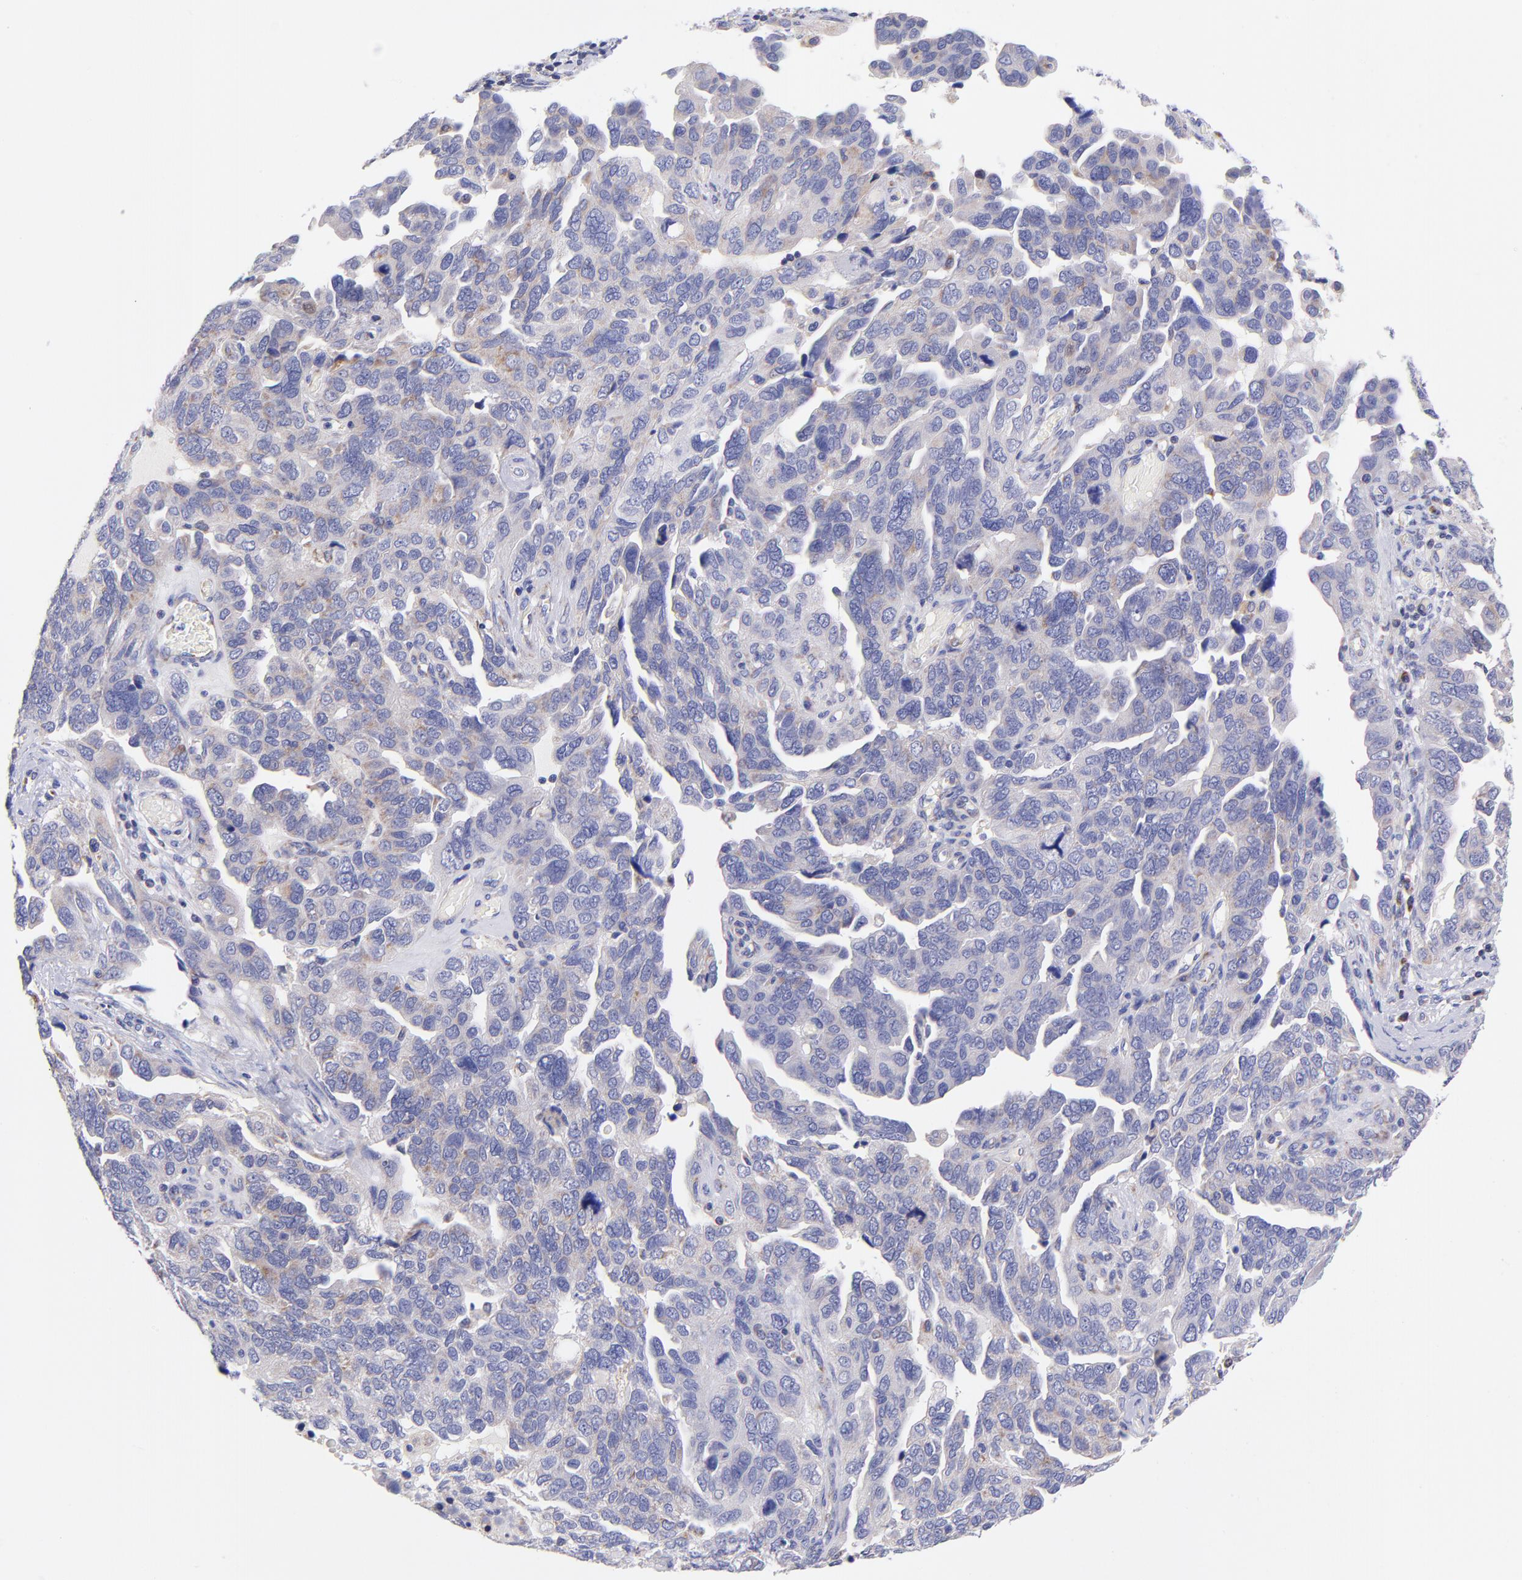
{"staining": {"intensity": "weak", "quantity": "<25%", "location": "cytoplasmic/membranous"}, "tissue": "ovarian cancer", "cell_type": "Tumor cells", "image_type": "cancer", "snomed": [{"axis": "morphology", "description": "Cystadenocarcinoma, serous, NOS"}, {"axis": "topography", "description": "Ovary"}], "caption": "Tumor cells show no significant positivity in ovarian cancer.", "gene": "NDUFB7", "patient": {"sex": "female", "age": 64}}